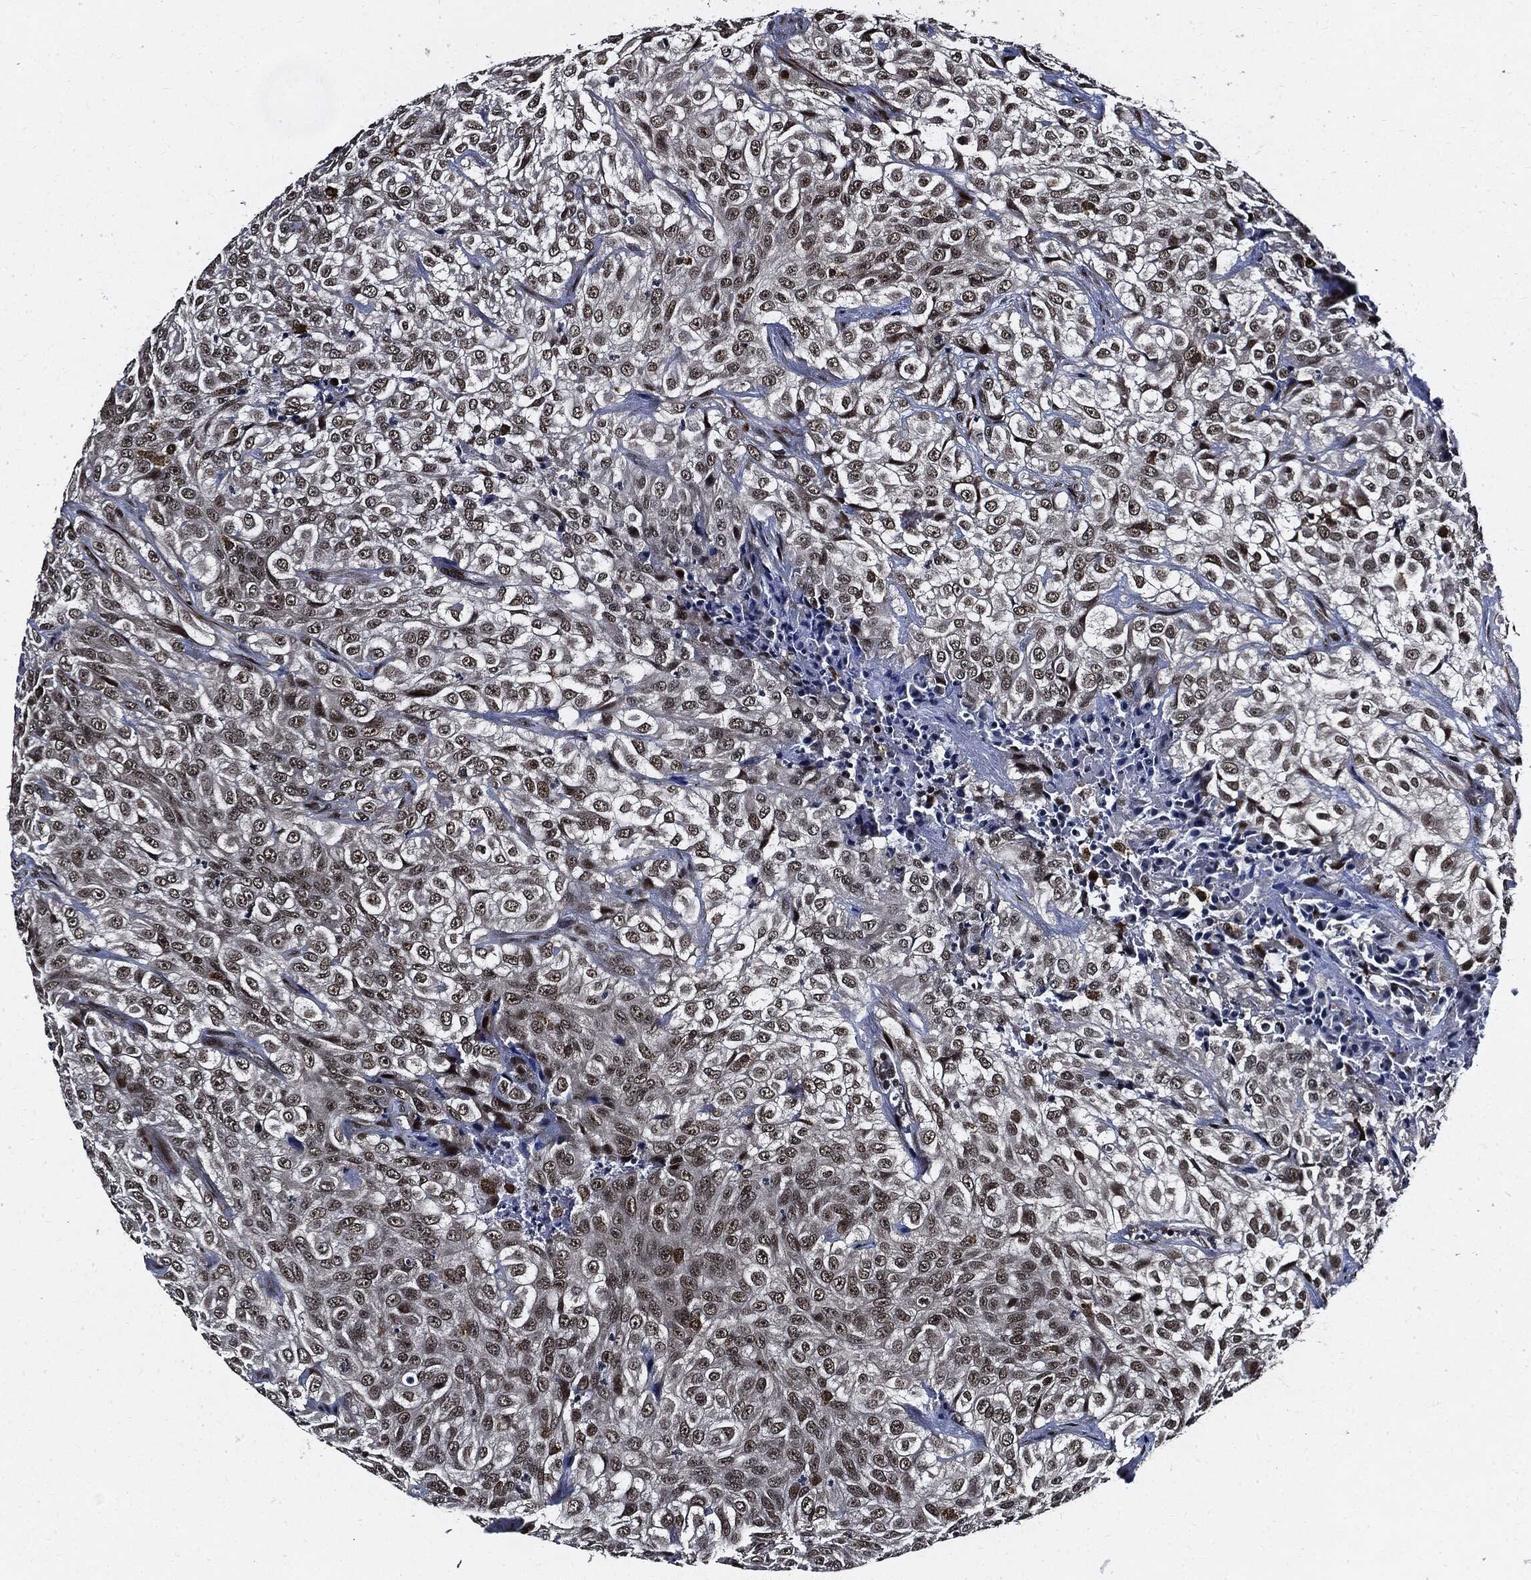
{"staining": {"intensity": "weak", "quantity": "25%-75%", "location": "nuclear"}, "tissue": "urothelial cancer", "cell_type": "Tumor cells", "image_type": "cancer", "snomed": [{"axis": "morphology", "description": "Urothelial carcinoma, High grade"}, {"axis": "topography", "description": "Urinary bladder"}], "caption": "DAB (3,3'-diaminobenzidine) immunohistochemical staining of human urothelial cancer exhibits weak nuclear protein positivity in approximately 25%-75% of tumor cells. Immunohistochemistry stains the protein of interest in brown and the nuclei are stained blue.", "gene": "SUGT1", "patient": {"sex": "male", "age": 56}}